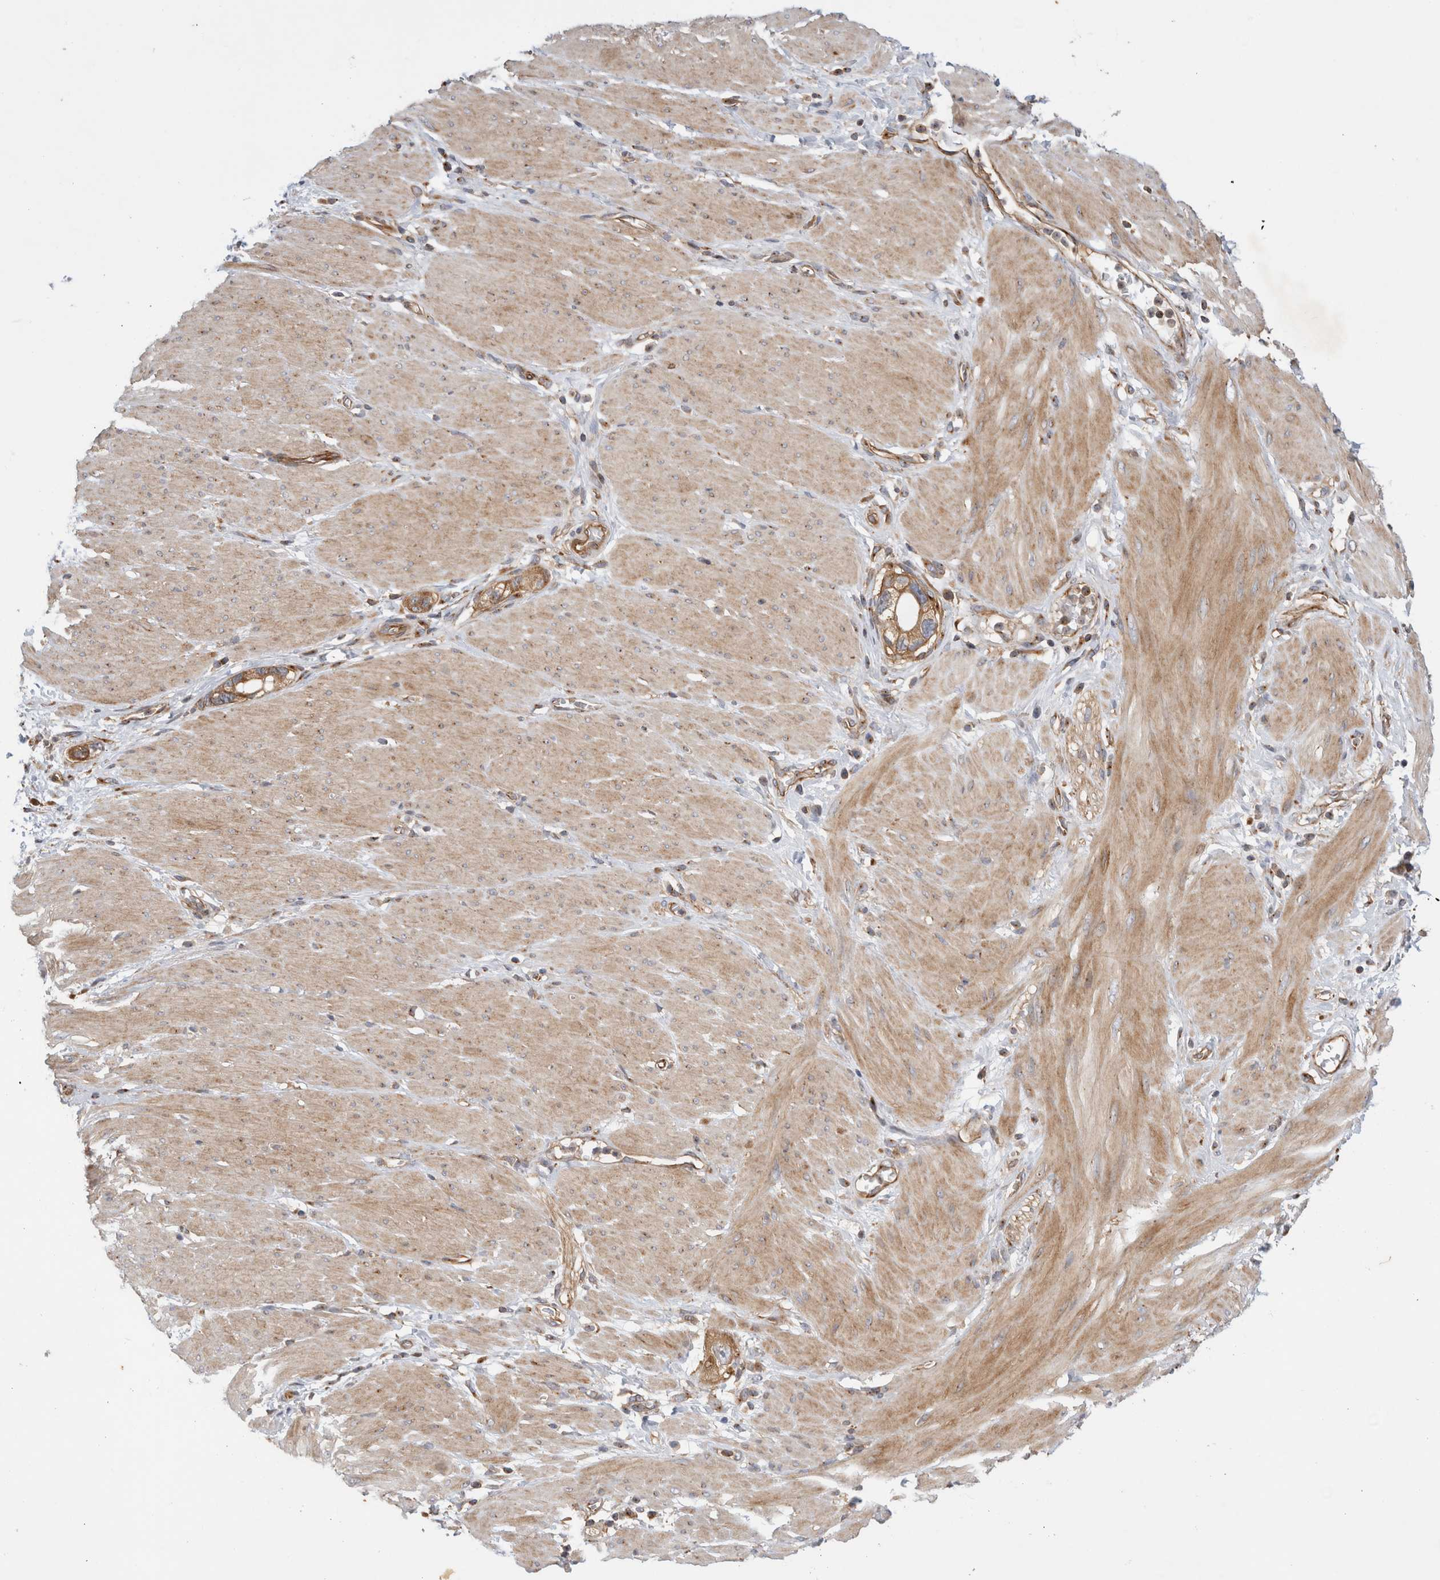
{"staining": {"intensity": "moderate", "quantity": ">75%", "location": "cytoplasmic/membranous"}, "tissue": "stomach cancer", "cell_type": "Tumor cells", "image_type": "cancer", "snomed": [{"axis": "morphology", "description": "Adenocarcinoma, NOS"}, {"axis": "topography", "description": "Stomach"}, {"axis": "topography", "description": "Stomach, lower"}], "caption": "Protein expression analysis of stomach adenocarcinoma exhibits moderate cytoplasmic/membranous expression in approximately >75% of tumor cells.", "gene": "GPR150", "patient": {"sex": "female", "age": 48}}